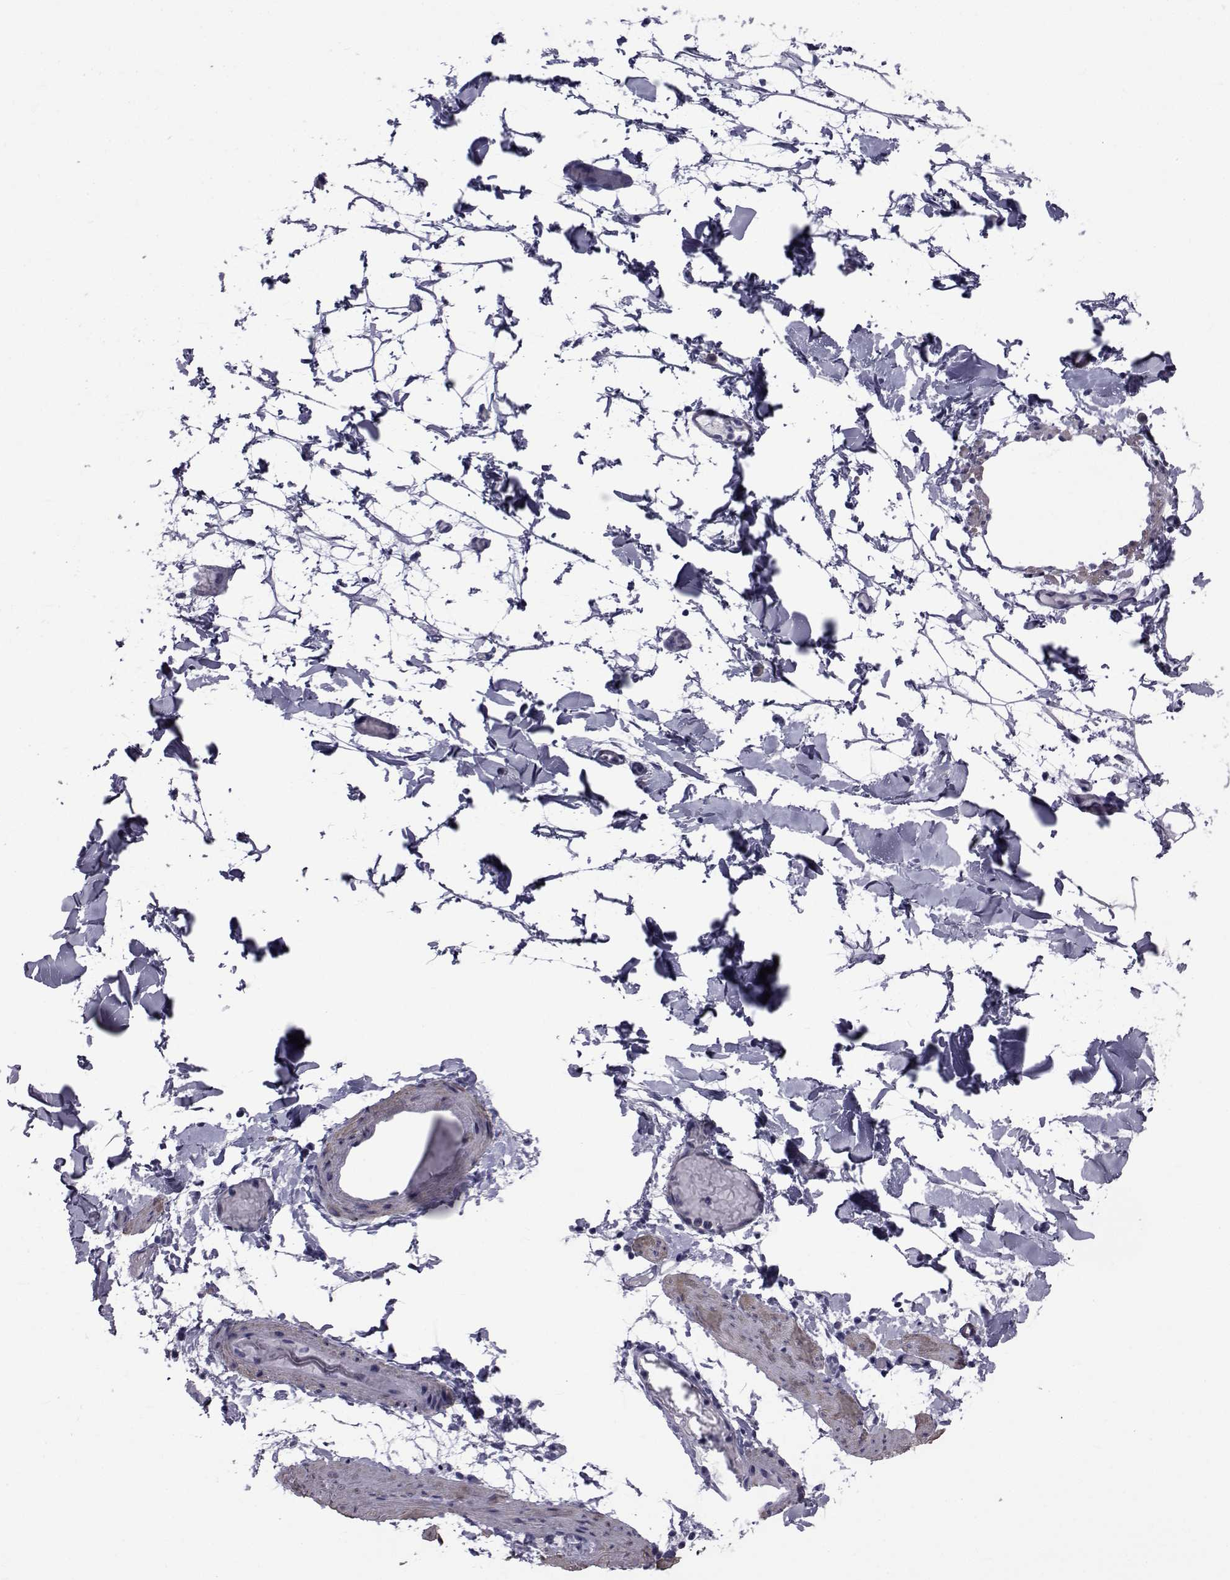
{"staining": {"intensity": "negative", "quantity": "none", "location": "none"}, "tissue": "adipose tissue", "cell_type": "Adipocytes", "image_type": "normal", "snomed": [{"axis": "morphology", "description": "Normal tissue, NOS"}, {"axis": "topography", "description": "Gallbladder"}, {"axis": "topography", "description": "Peripheral nerve tissue"}], "caption": "Histopathology image shows no protein staining in adipocytes of normal adipose tissue.", "gene": "GKAP1", "patient": {"sex": "female", "age": 45}}